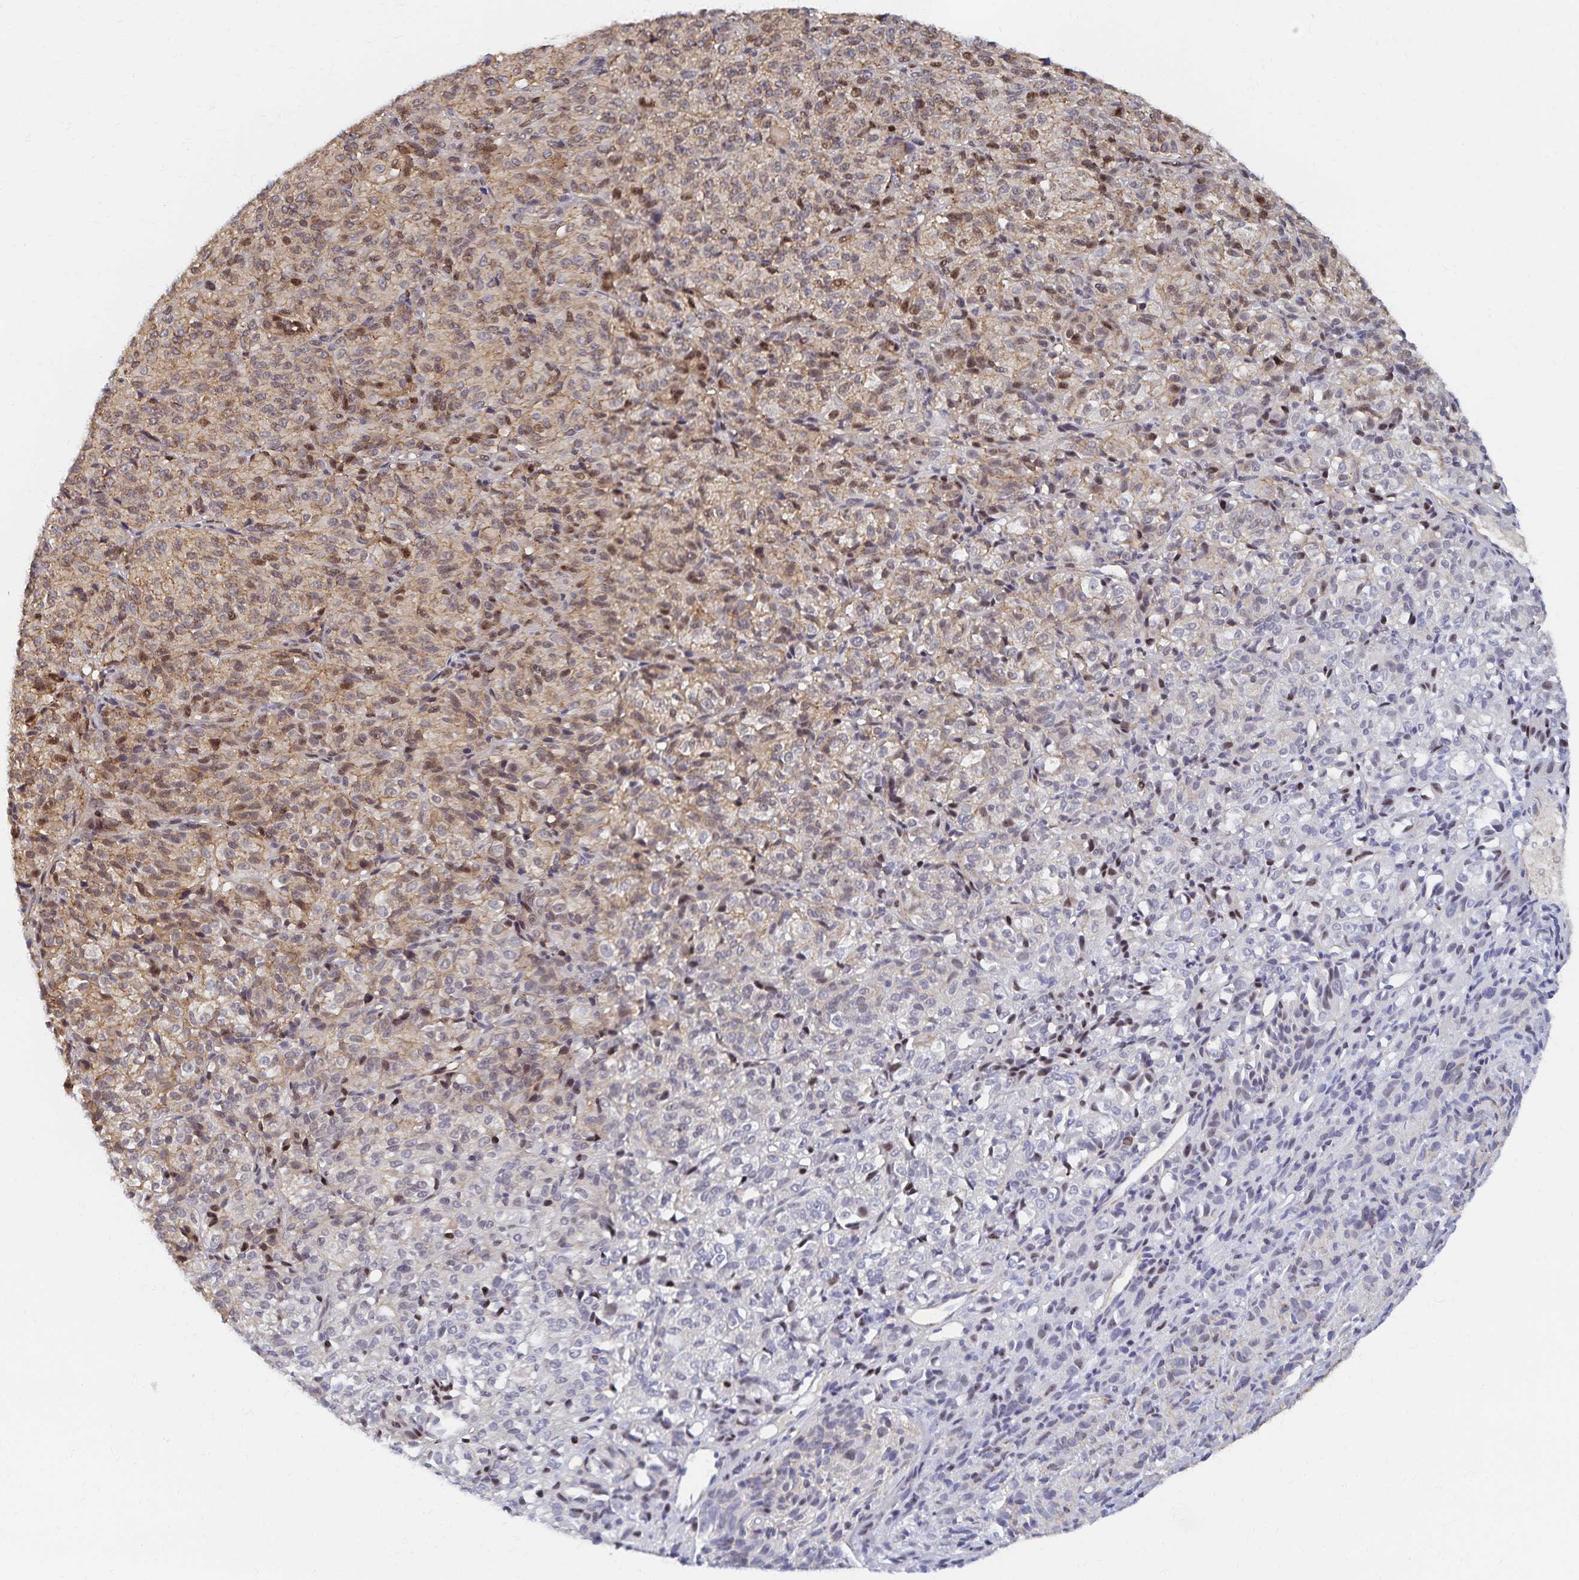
{"staining": {"intensity": "weak", "quantity": "25%-75%", "location": "nuclear"}, "tissue": "melanoma", "cell_type": "Tumor cells", "image_type": "cancer", "snomed": [{"axis": "morphology", "description": "Malignant melanoma, Metastatic site"}, {"axis": "topography", "description": "Brain"}], "caption": "Immunohistochemistry (IHC) of human malignant melanoma (metastatic site) displays low levels of weak nuclear expression in about 25%-75% of tumor cells. (IHC, brightfield microscopy, high magnification).", "gene": "RAB9B", "patient": {"sex": "female", "age": 56}}